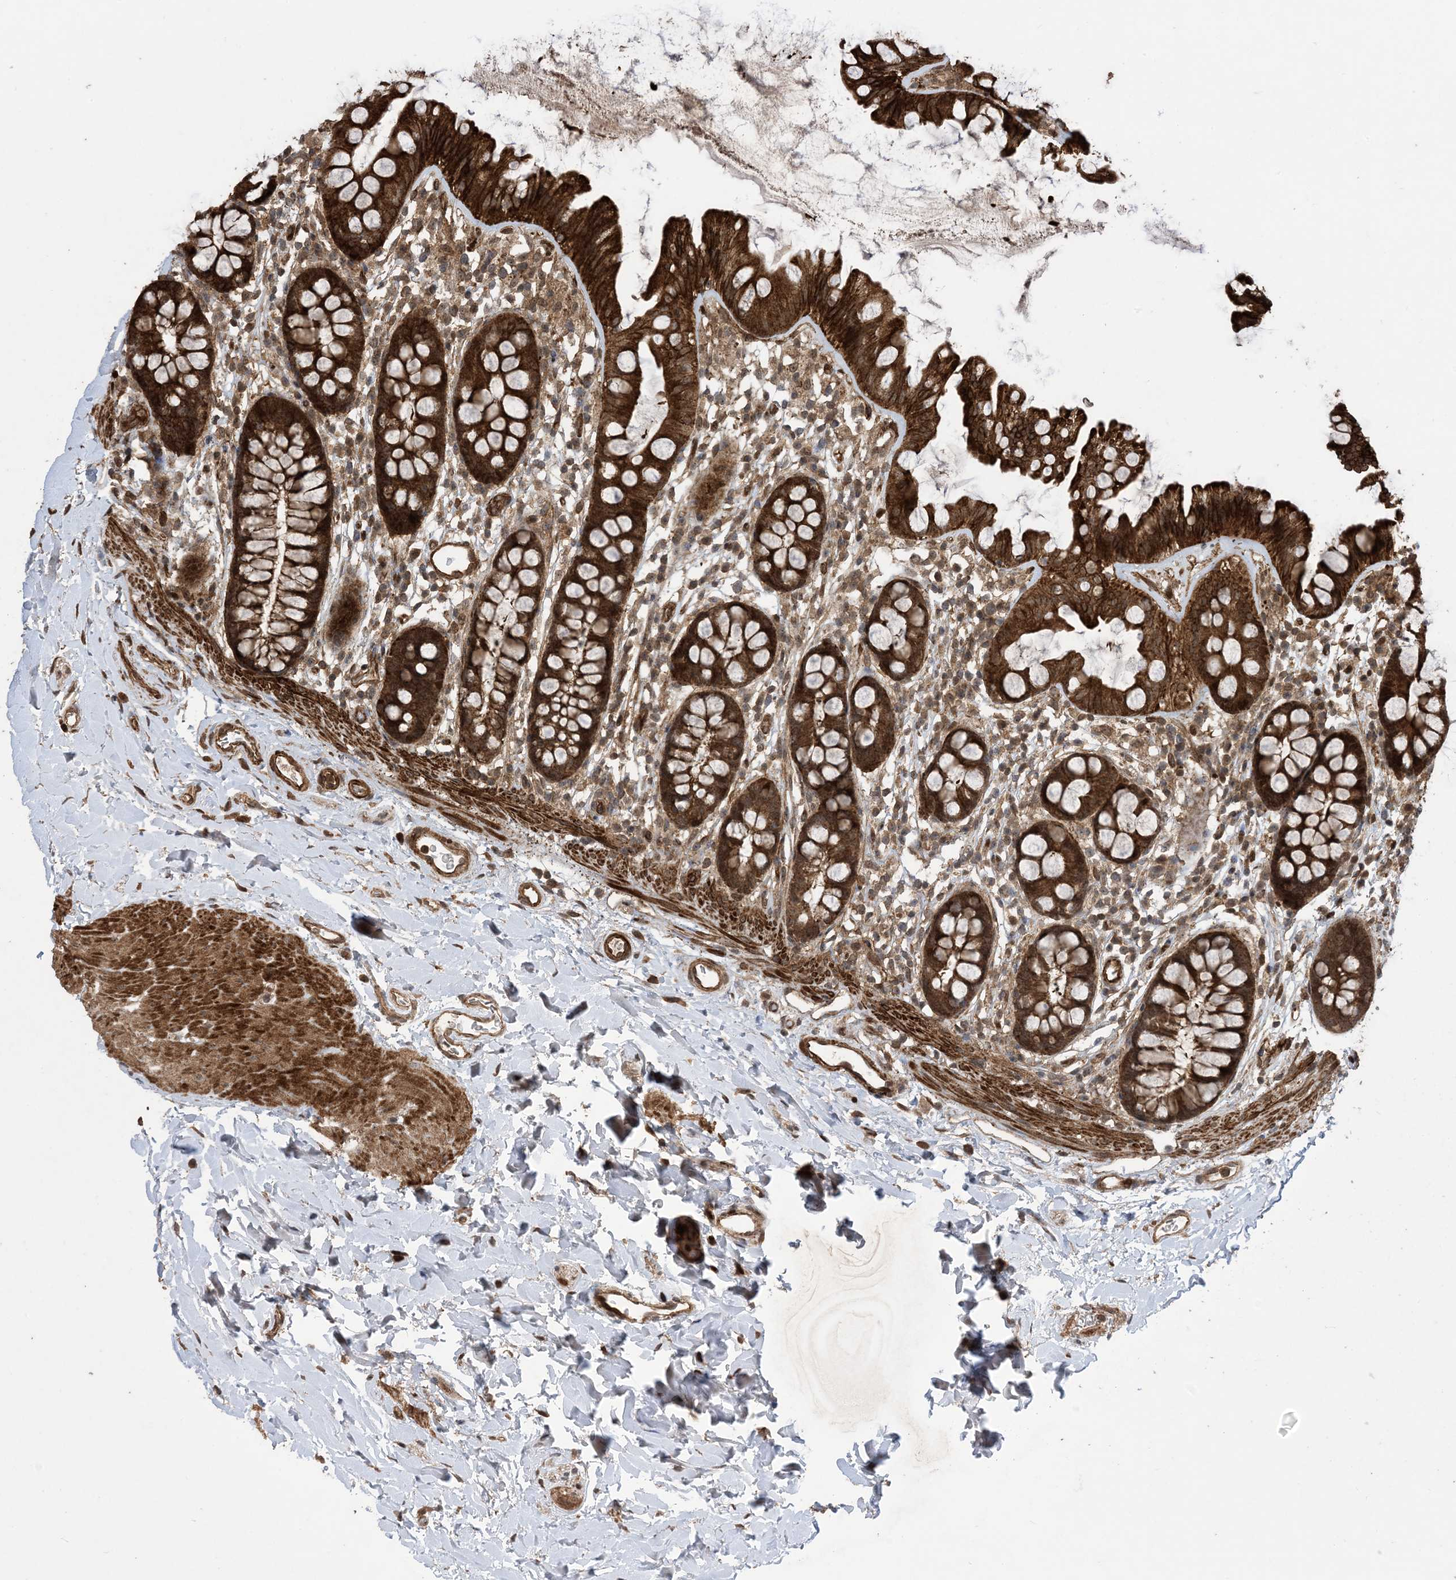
{"staining": {"intensity": "strong", "quantity": ">75%", "location": "cytoplasmic/membranous"}, "tissue": "colon", "cell_type": "Endothelial cells", "image_type": "normal", "snomed": [{"axis": "morphology", "description": "Normal tissue, NOS"}, {"axis": "topography", "description": "Colon"}], "caption": "The micrograph demonstrates staining of unremarkable colon, revealing strong cytoplasmic/membranous protein expression (brown color) within endothelial cells.", "gene": "ZNF511", "patient": {"sex": "female", "age": 62}}